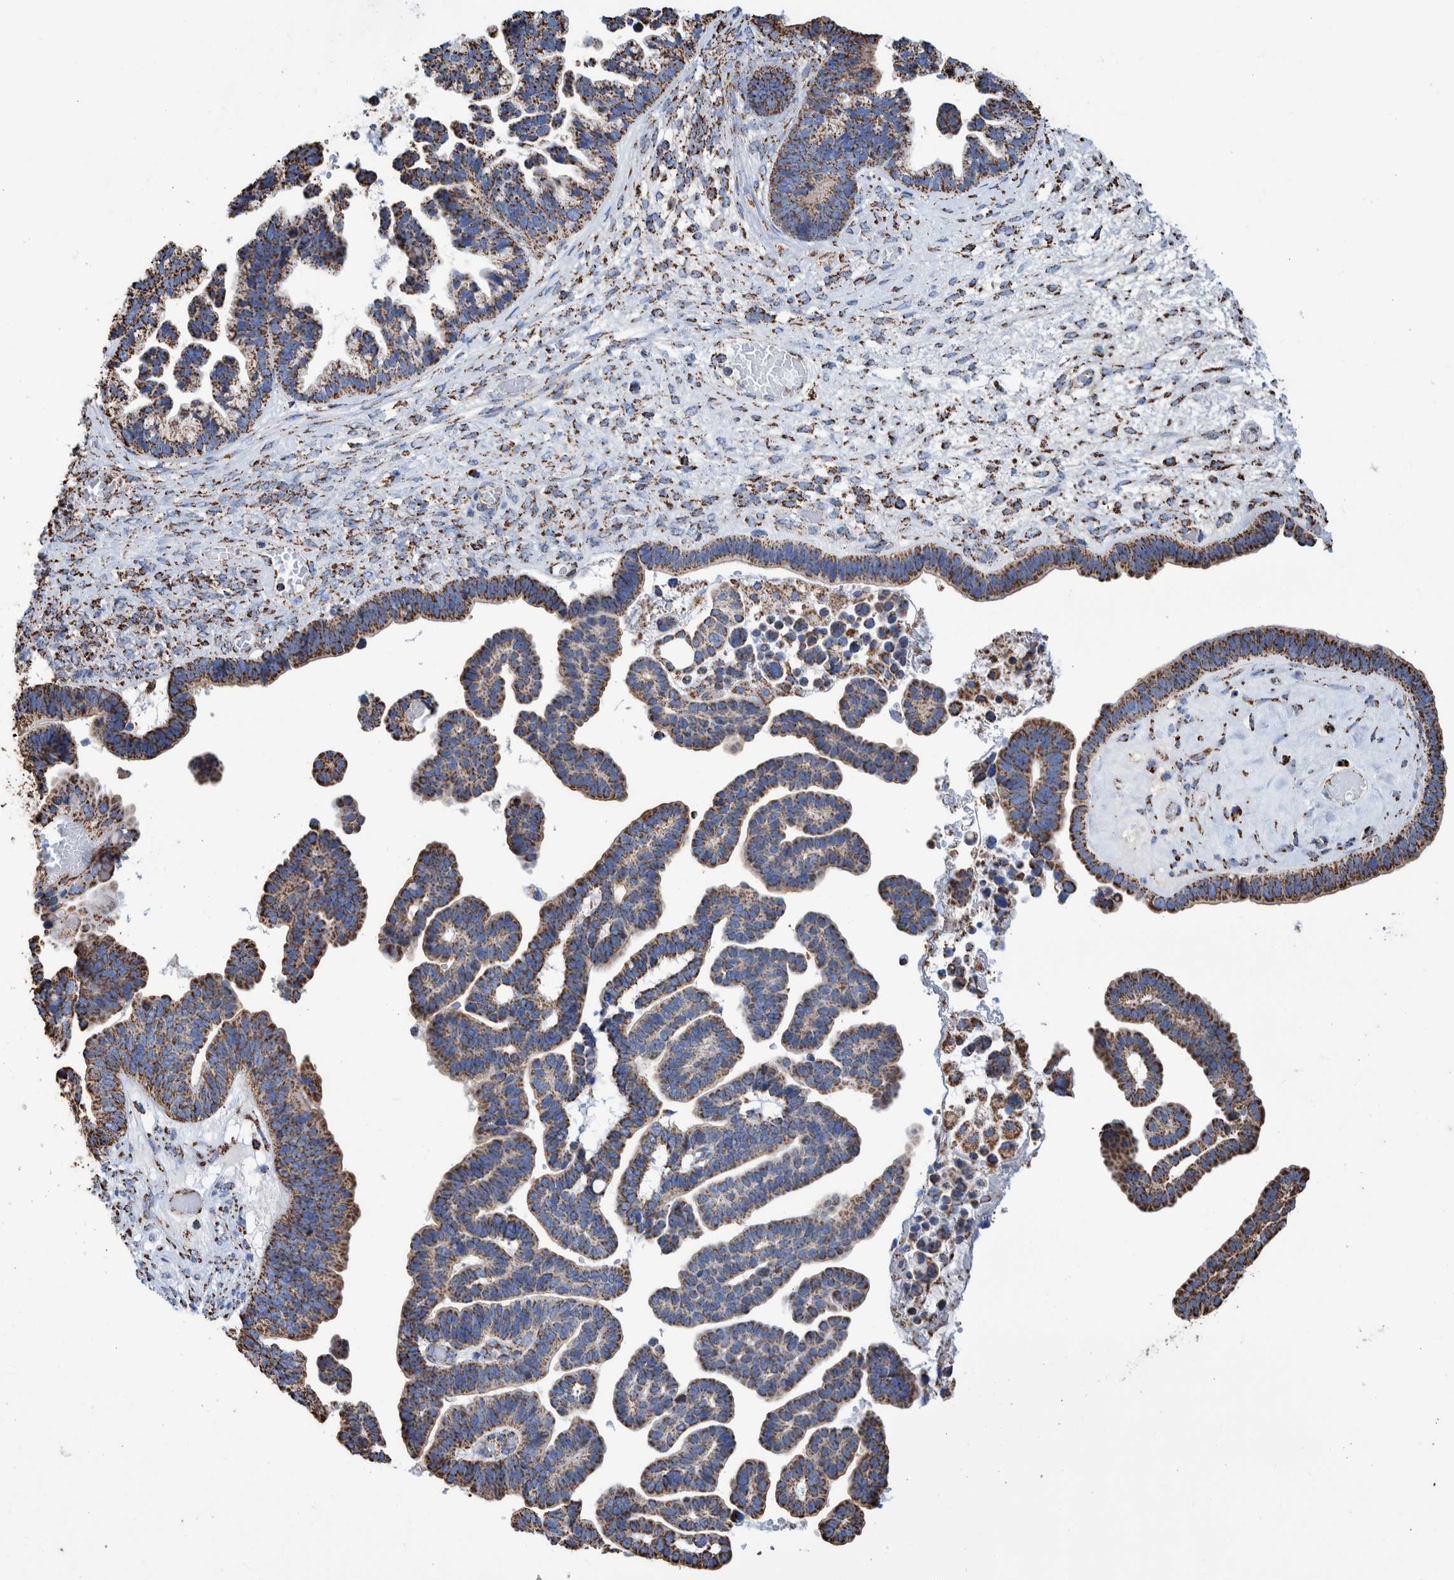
{"staining": {"intensity": "strong", "quantity": ">75%", "location": "cytoplasmic/membranous"}, "tissue": "ovarian cancer", "cell_type": "Tumor cells", "image_type": "cancer", "snomed": [{"axis": "morphology", "description": "Cystadenocarcinoma, serous, NOS"}, {"axis": "topography", "description": "Ovary"}], "caption": "Protein analysis of serous cystadenocarcinoma (ovarian) tissue displays strong cytoplasmic/membranous positivity in approximately >75% of tumor cells.", "gene": "VPS26C", "patient": {"sex": "female", "age": 56}}